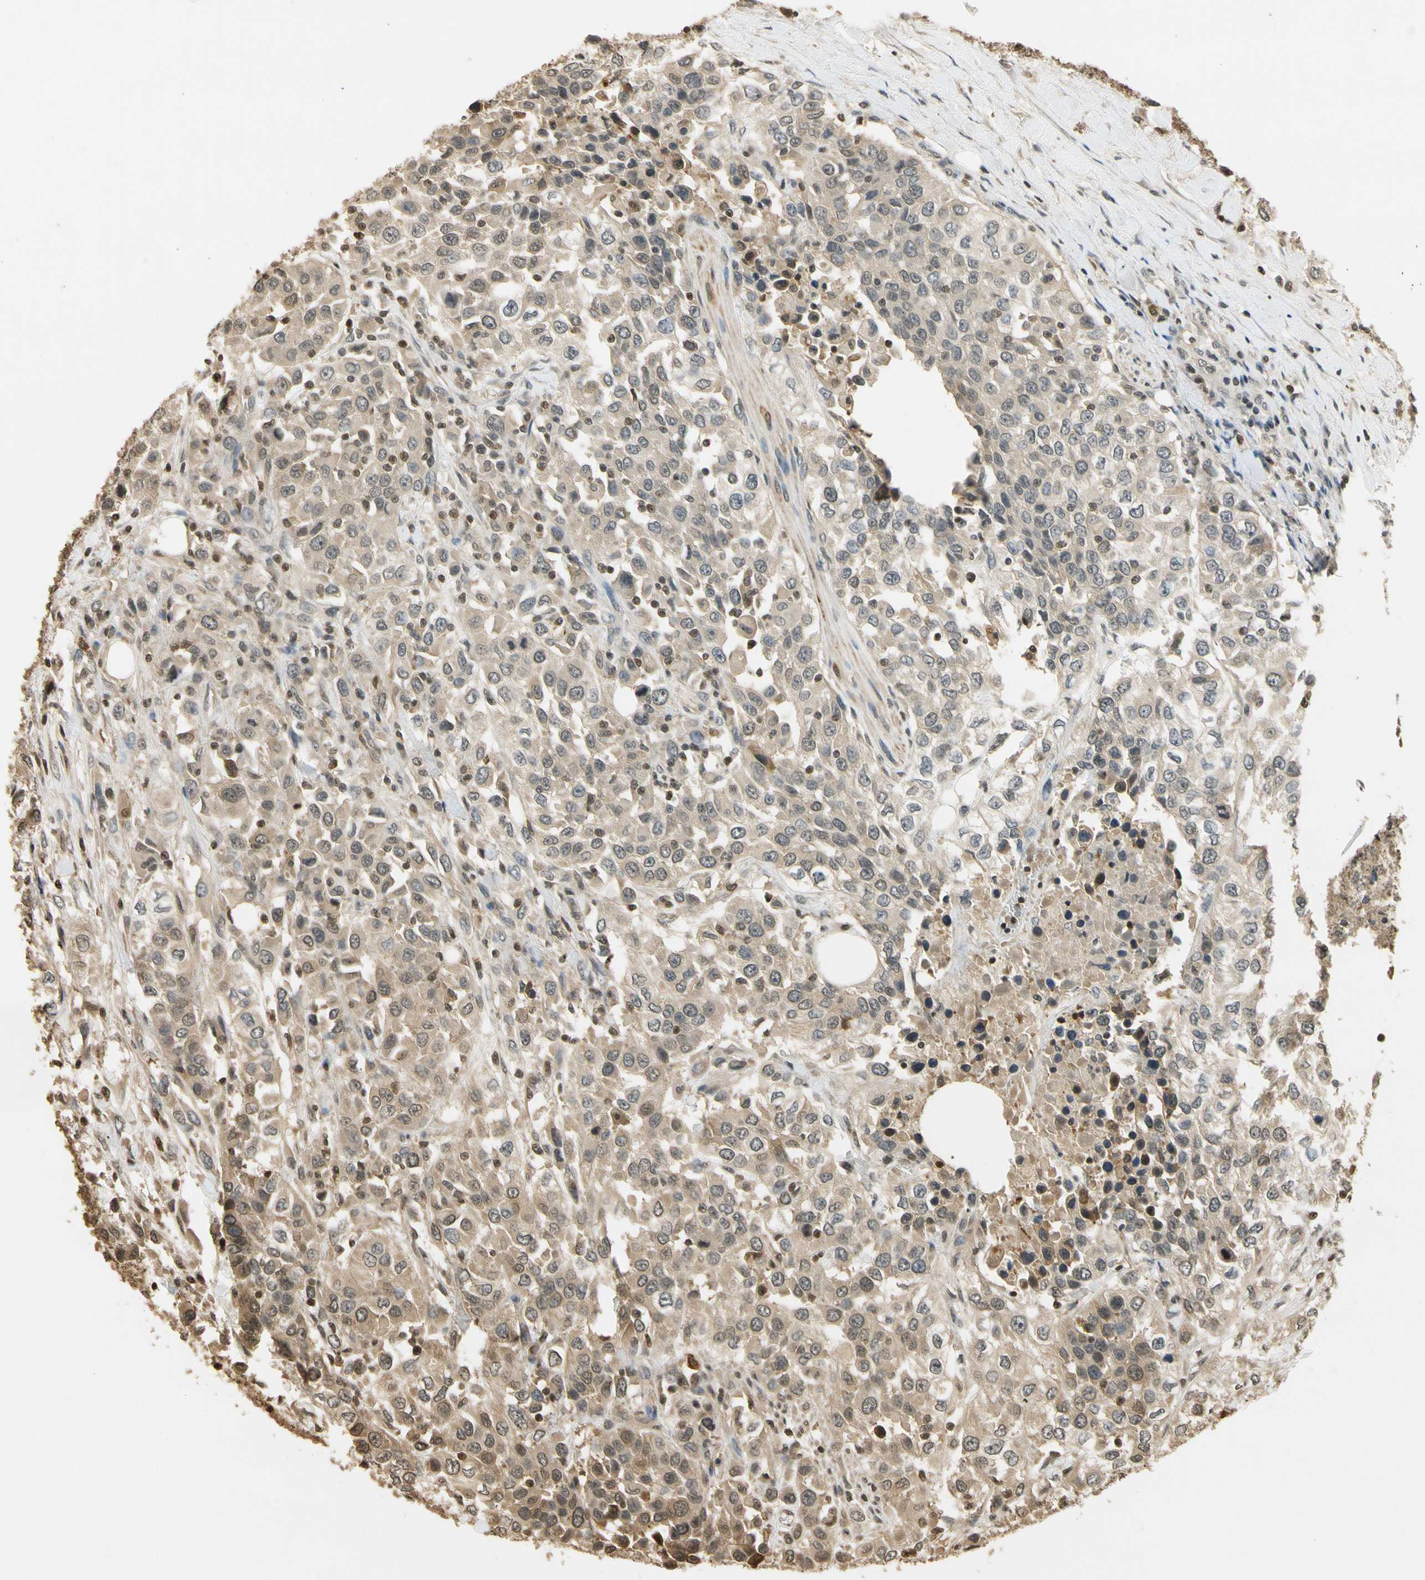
{"staining": {"intensity": "weak", "quantity": ">75%", "location": "cytoplasmic/membranous"}, "tissue": "urothelial cancer", "cell_type": "Tumor cells", "image_type": "cancer", "snomed": [{"axis": "morphology", "description": "Urothelial carcinoma, High grade"}, {"axis": "topography", "description": "Urinary bladder"}], "caption": "An immunohistochemistry histopathology image of tumor tissue is shown. Protein staining in brown highlights weak cytoplasmic/membranous positivity in urothelial cancer within tumor cells.", "gene": "SOD1", "patient": {"sex": "female", "age": 80}}